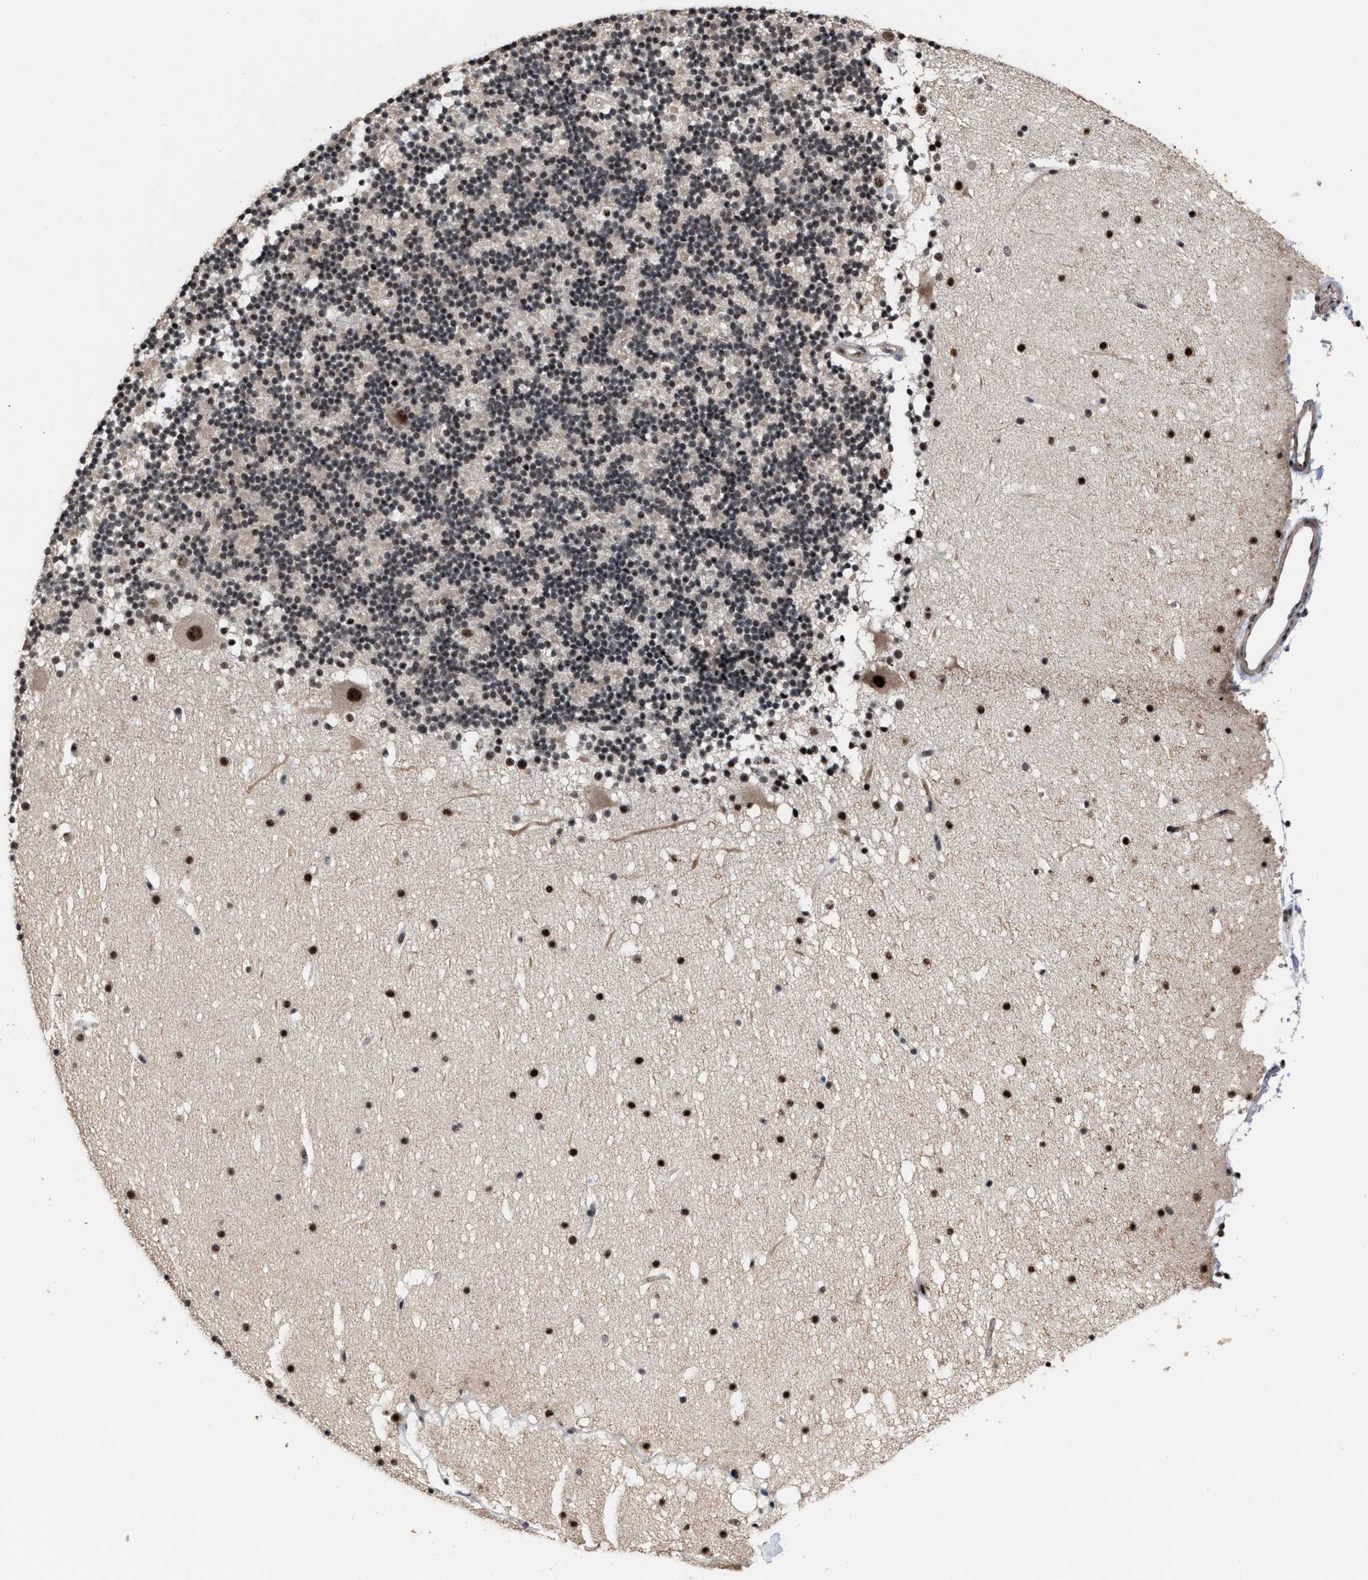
{"staining": {"intensity": "strong", "quantity": ">75%", "location": "nuclear"}, "tissue": "cerebellum", "cell_type": "Cells in granular layer", "image_type": "normal", "snomed": [{"axis": "morphology", "description": "Normal tissue, NOS"}, {"axis": "topography", "description": "Cerebellum"}], "caption": "Immunohistochemical staining of unremarkable cerebellum displays strong nuclear protein positivity in approximately >75% of cells in granular layer. The staining was performed using DAB, with brown indicating positive protein expression. Nuclei are stained blue with hematoxylin.", "gene": "EIF4A3", "patient": {"sex": "male", "age": 57}}